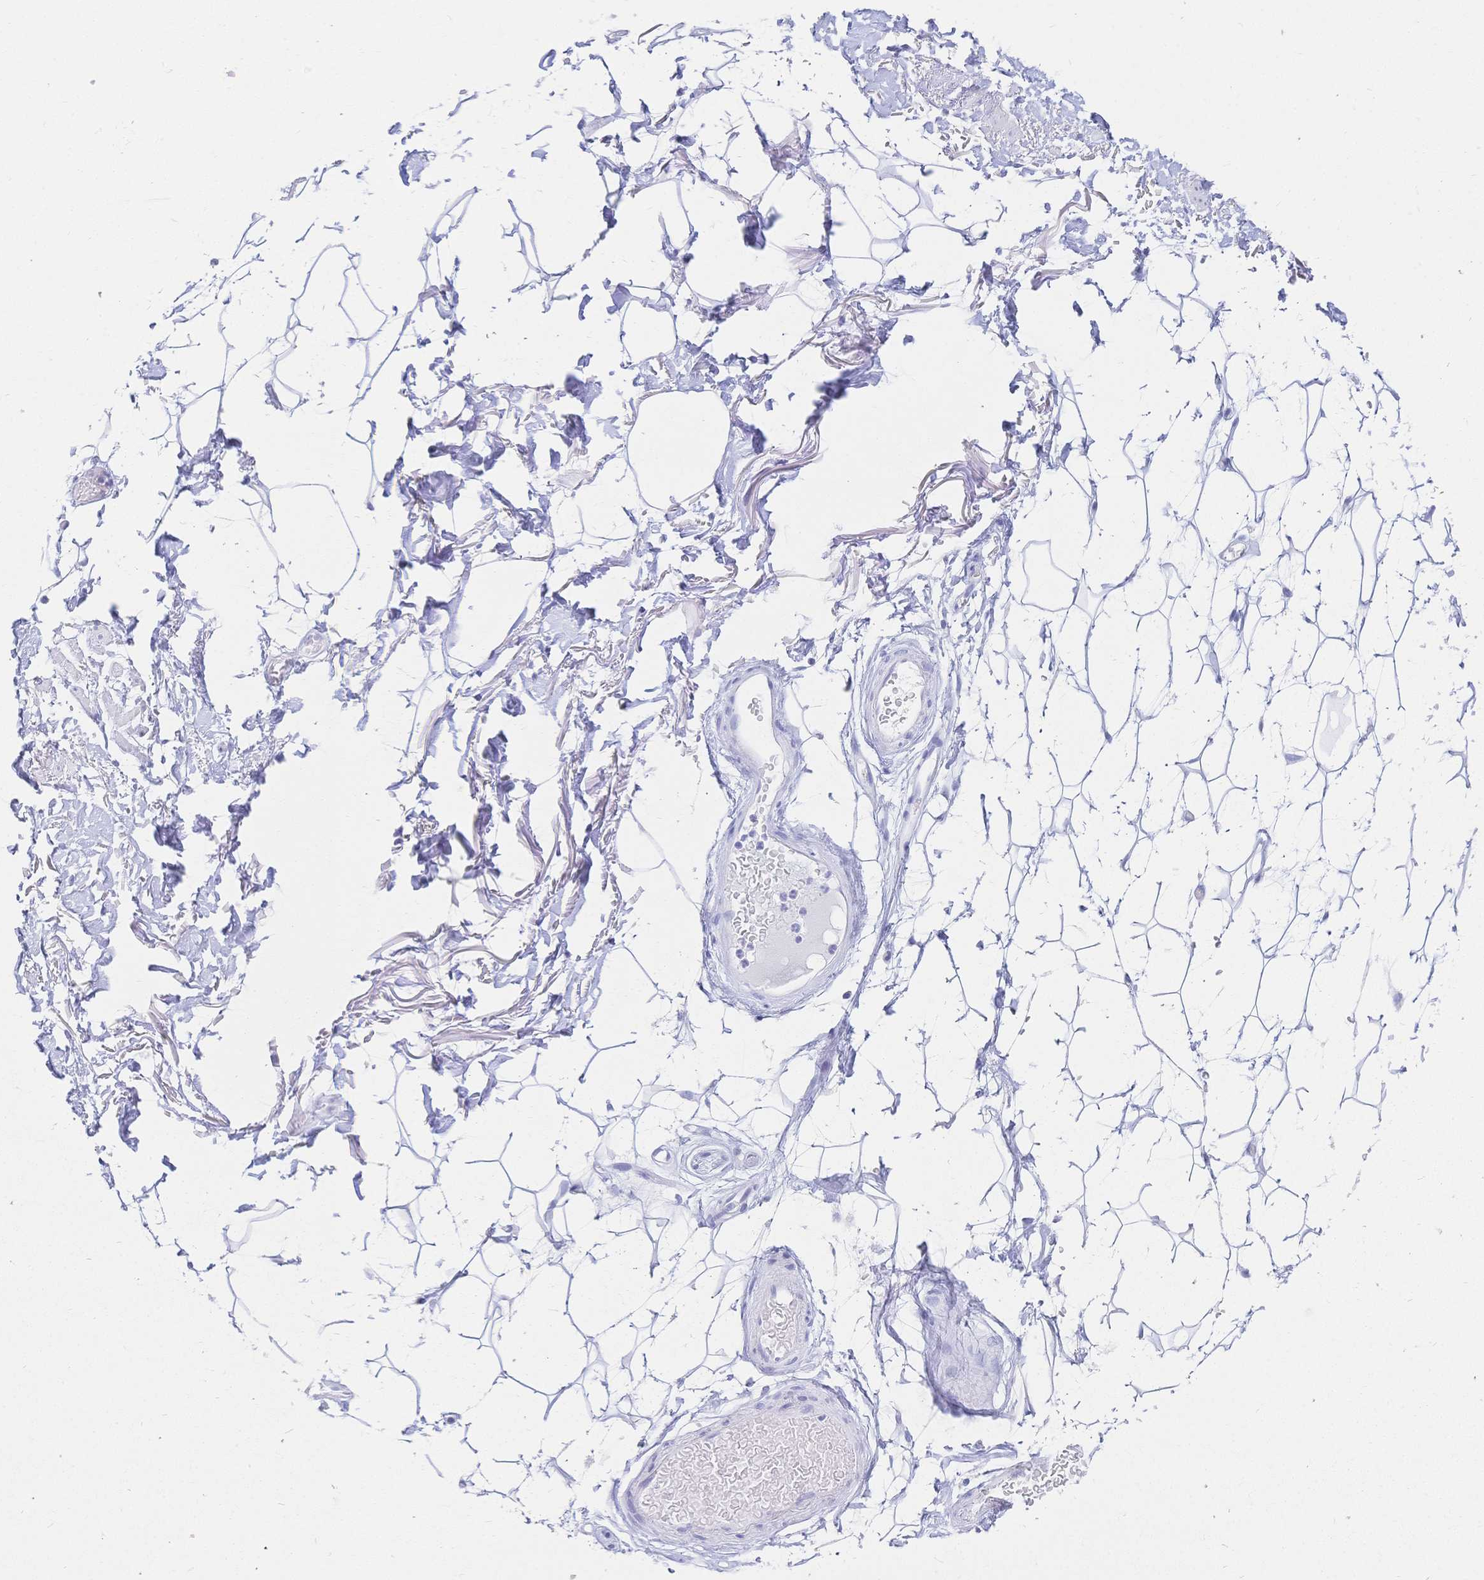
{"staining": {"intensity": "negative", "quantity": "none", "location": "none"}, "tissue": "adipose tissue", "cell_type": "Adipocytes", "image_type": "normal", "snomed": [{"axis": "morphology", "description": "Normal tissue, NOS"}, {"axis": "topography", "description": "Anal"}, {"axis": "topography", "description": "Peripheral nerve tissue"}], "caption": "DAB immunohistochemical staining of unremarkable human adipose tissue shows no significant staining in adipocytes. (IHC, brightfield microscopy, high magnification).", "gene": "MEP1B", "patient": {"sex": "male", "age": 78}}